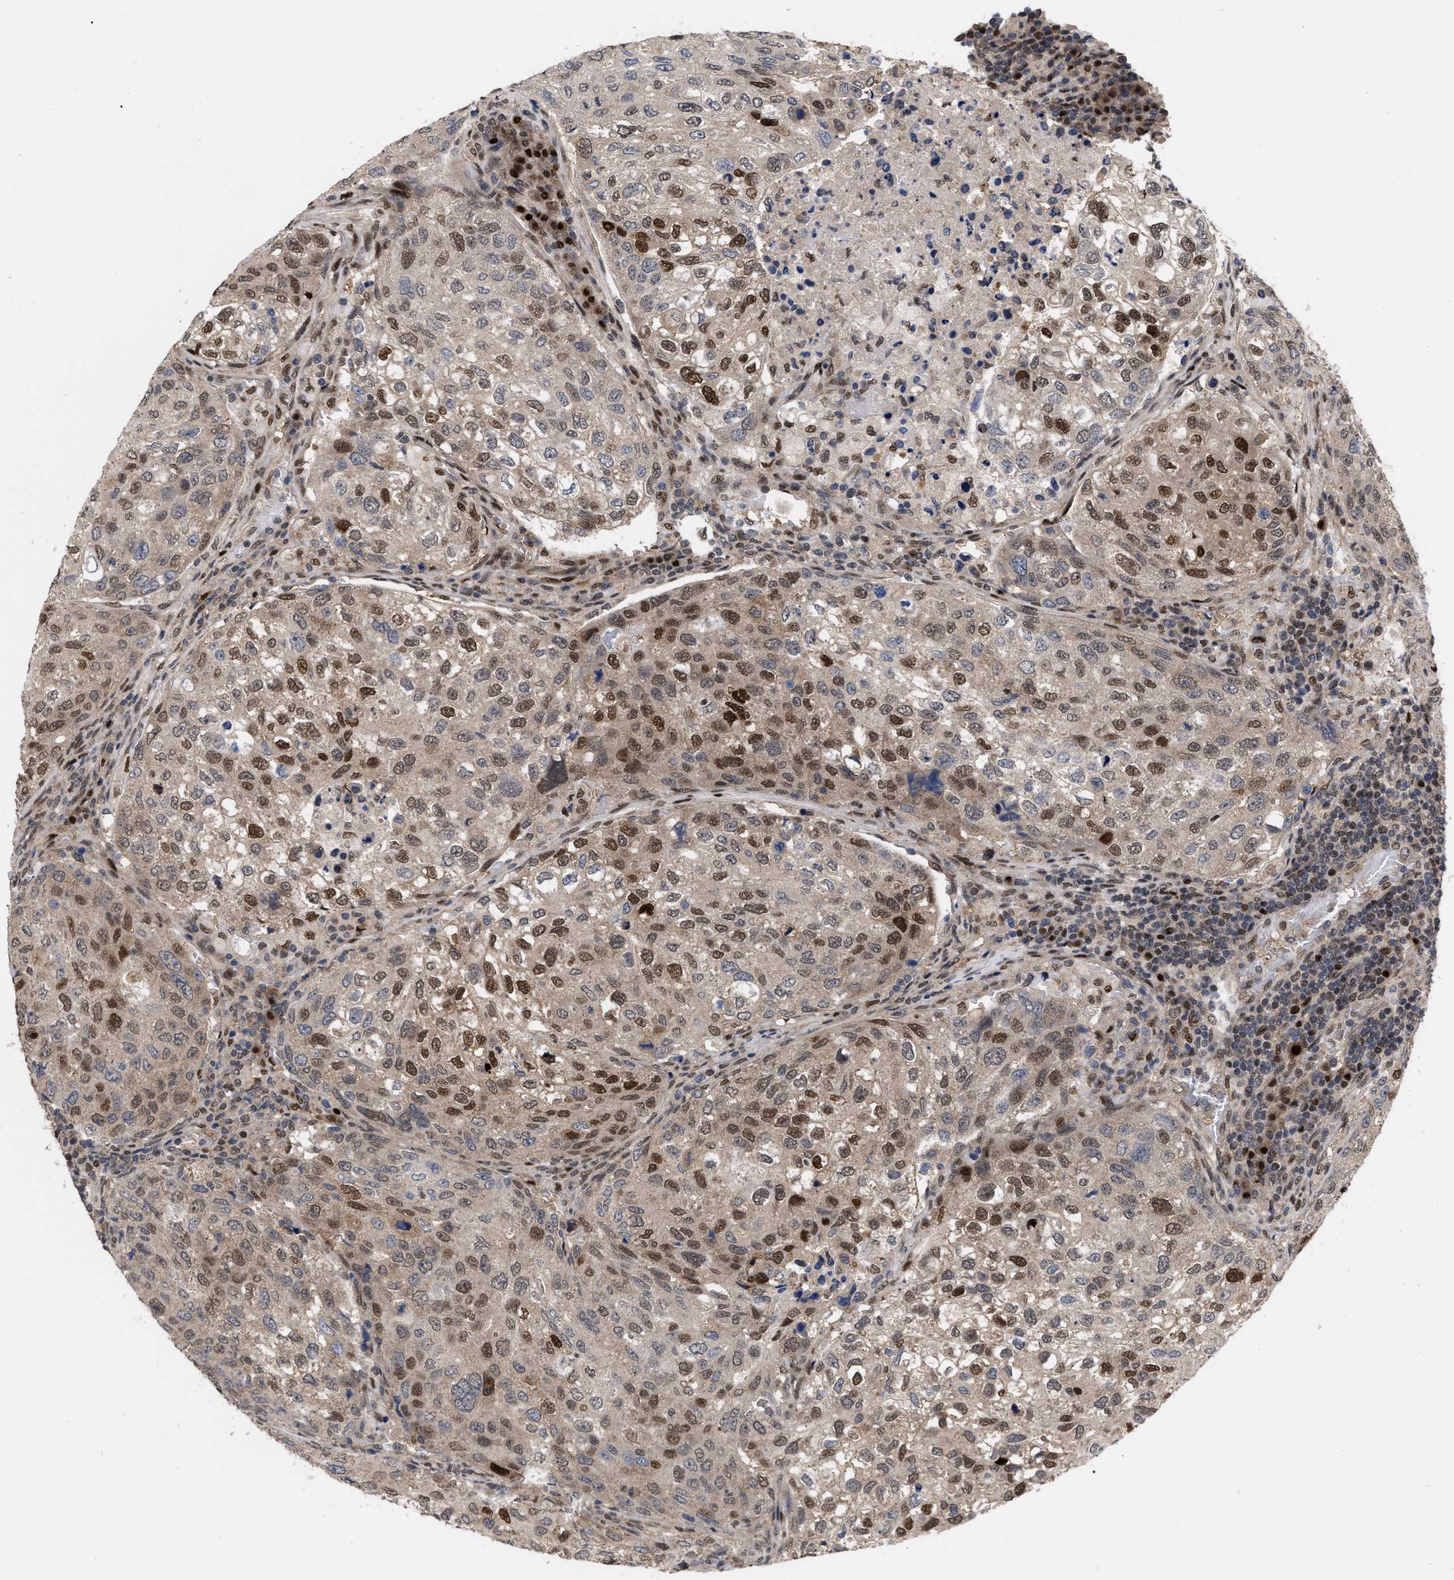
{"staining": {"intensity": "strong", "quantity": "25%-75%", "location": "cytoplasmic/membranous,nuclear"}, "tissue": "urothelial cancer", "cell_type": "Tumor cells", "image_type": "cancer", "snomed": [{"axis": "morphology", "description": "Urothelial carcinoma, High grade"}, {"axis": "topography", "description": "Lymph node"}, {"axis": "topography", "description": "Urinary bladder"}], "caption": "Urothelial cancer tissue reveals strong cytoplasmic/membranous and nuclear positivity in about 25%-75% of tumor cells, visualized by immunohistochemistry.", "gene": "MDM4", "patient": {"sex": "male", "age": 51}}